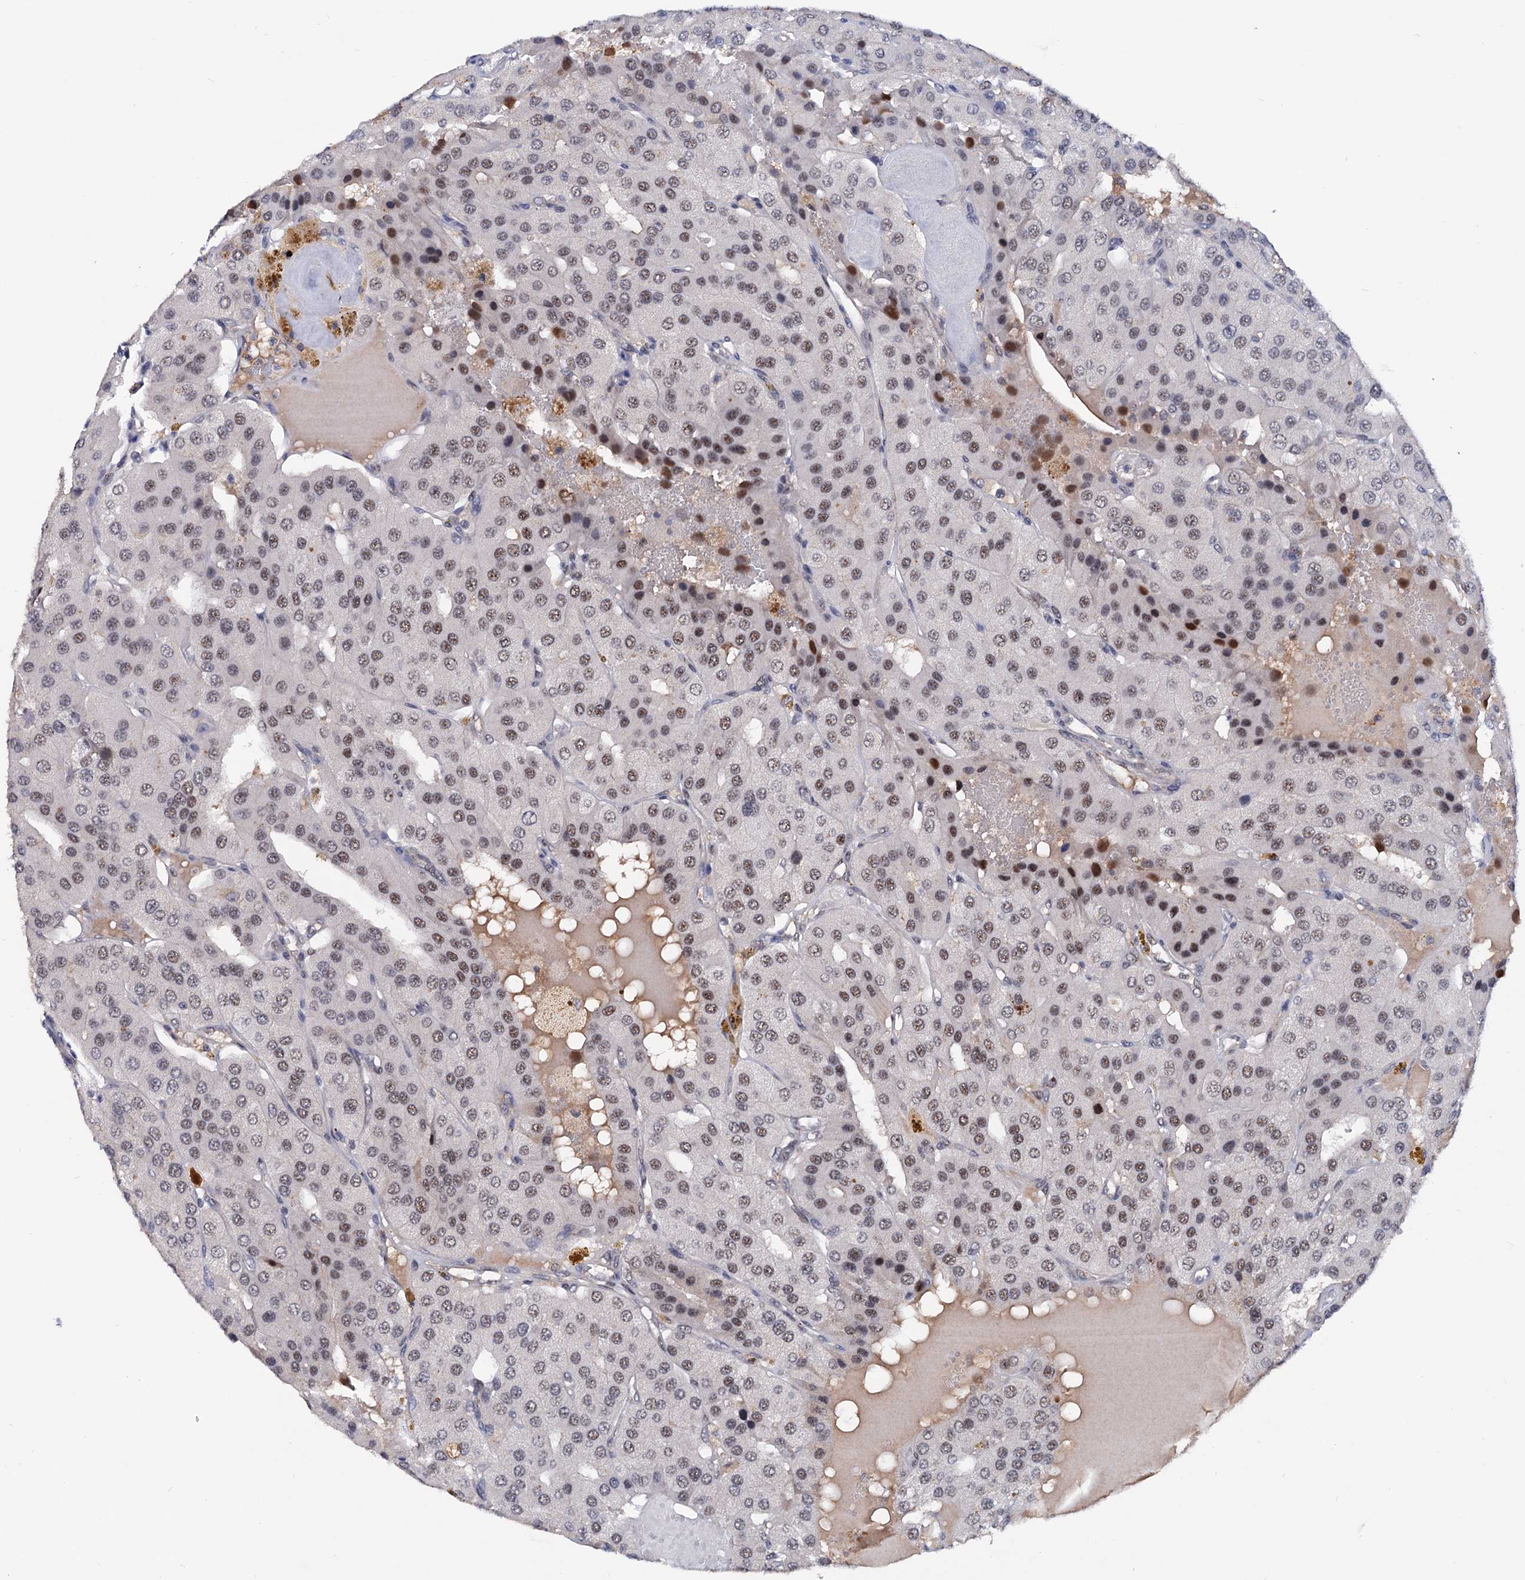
{"staining": {"intensity": "moderate", "quantity": "<25%", "location": "nuclear"}, "tissue": "parathyroid gland", "cell_type": "Glandular cells", "image_type": "normal", "snomed": [{"axis": "morphology", "description": "Normal tissue, NOS"}, {"axis": "morphology", "description": "Adenoma, NOS"}, {"axis": "topography", "description": "Parathyroid gland"}], "caption": "This histopathology image demonstrates immunohistochemistry (IHC) staining of unremarkable parathyroid gland, with low moderate nuclear staining in approximately <25% of glandular cells.", "gene": "TBC1D12", "patient": {"sex": "female", "age": 86}}